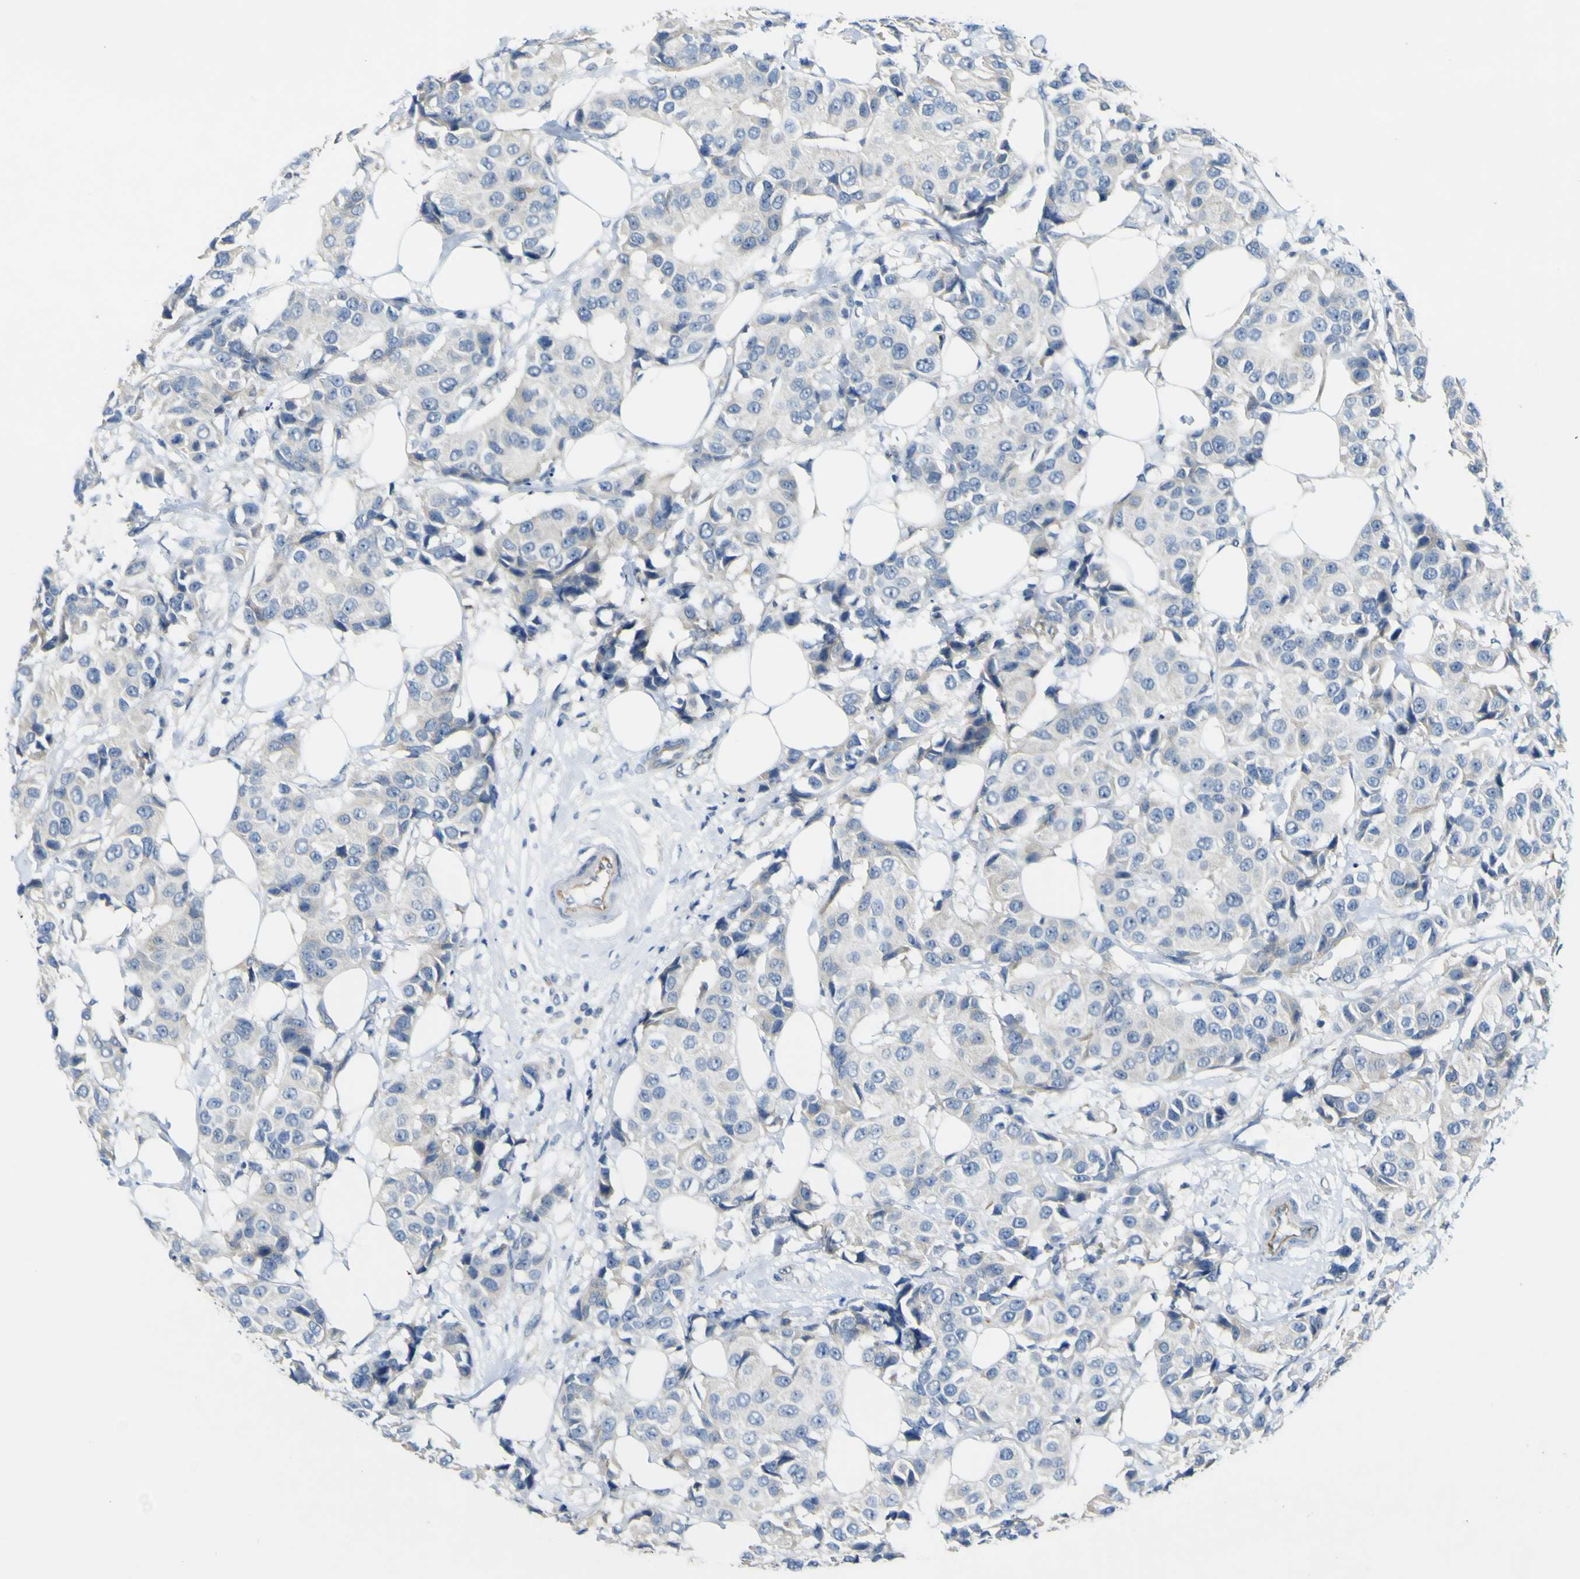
{"staining": {"intensity": "weak", "quantity": "<25%", "location": "cytoplasmic/membranous"}, "tissue": "breast cancer", "cell_type": "Tumor cells", "image_type": "cancer", "snomed": [{"axis": "morphology", "description": "Normal tissue, NOS"}, {"axis": "morphology", "description": "Duct carcinoma"}, {"axis": "topography", "description": "Breast"}], "caption": "Histopathology image shows no protein expression in tumor cells of breast intraductal carcinoma tissue.", "gene": "LDLR", "patient": {"sex": "female", "age": 39}}